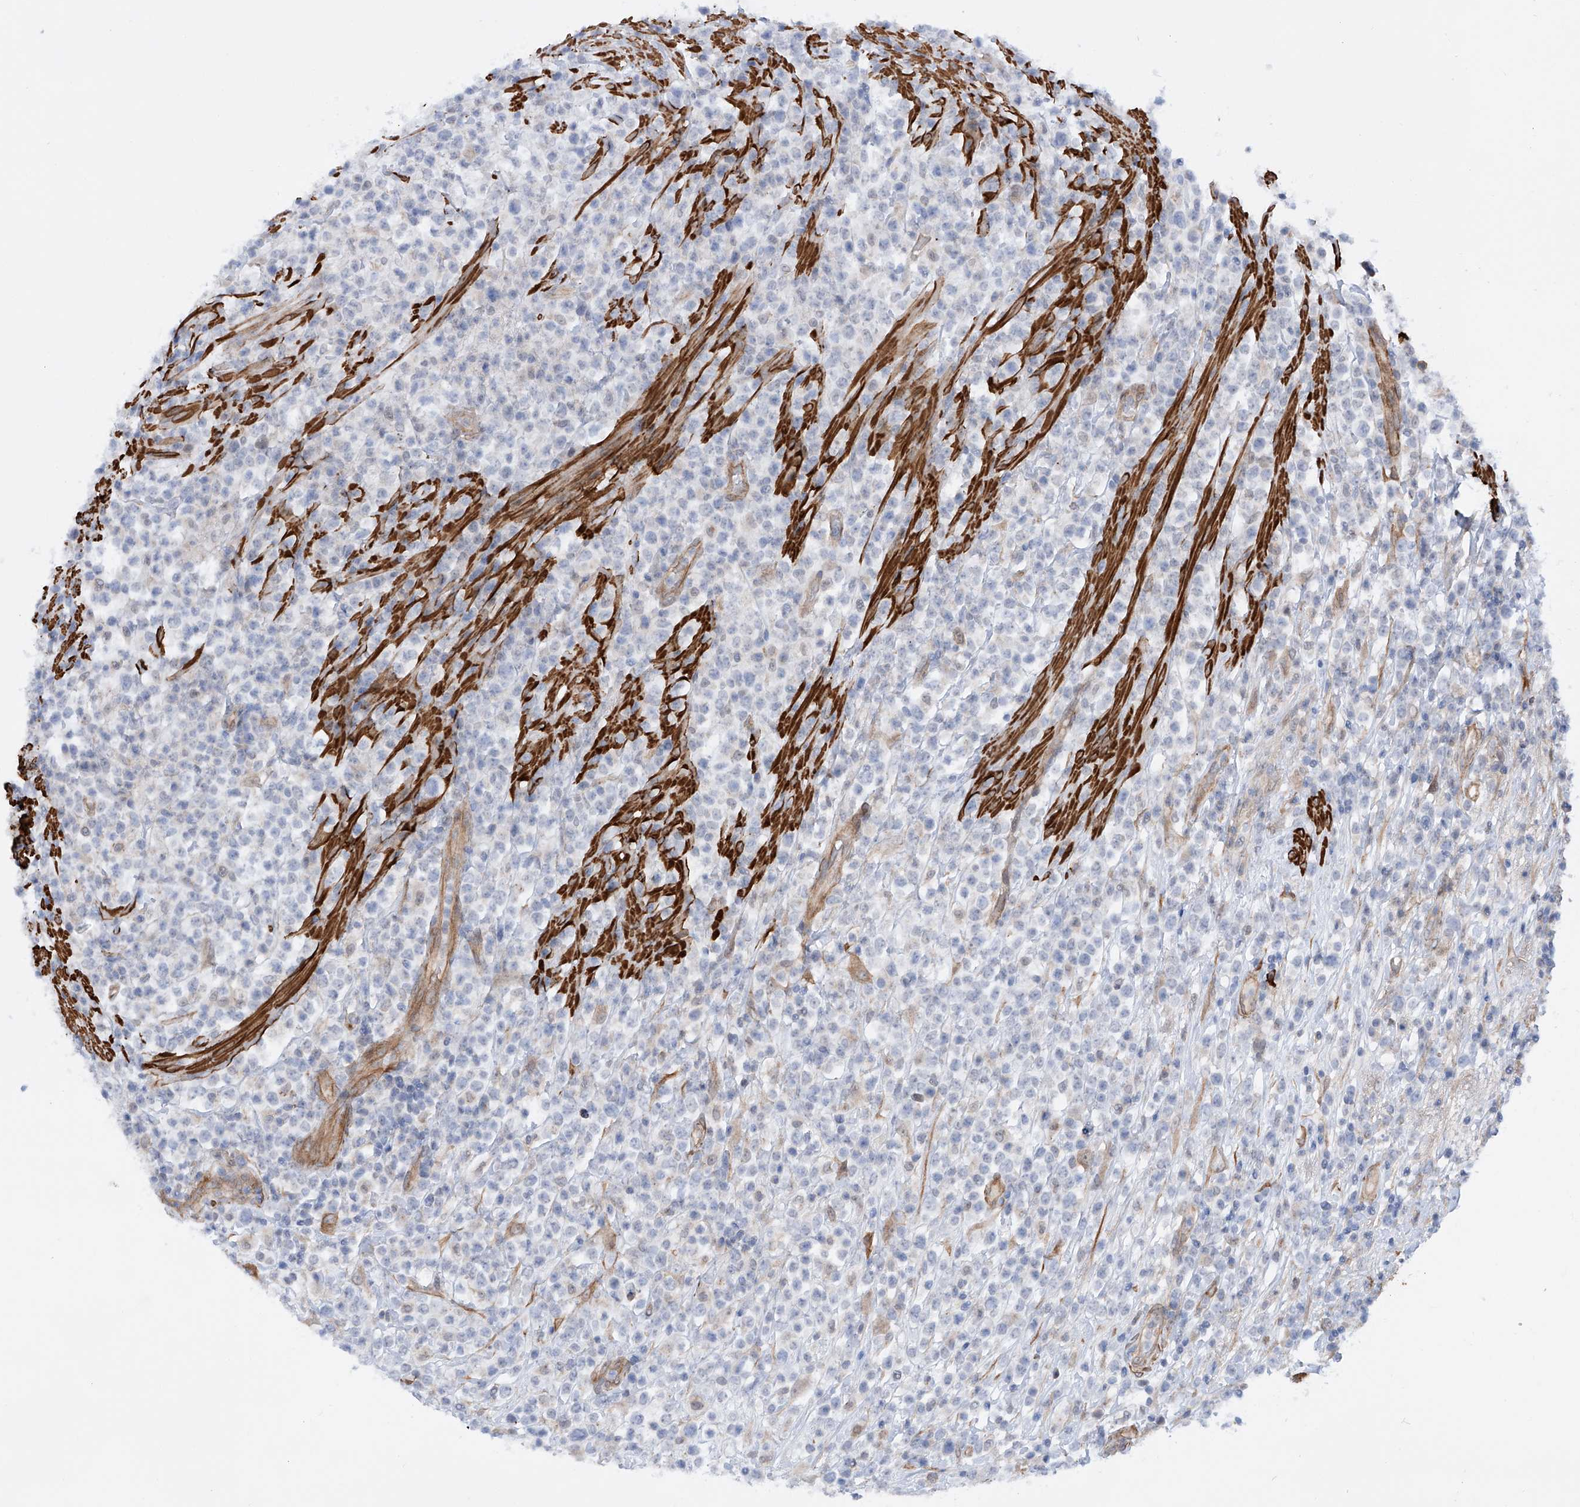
{"staining": {"intensity": "negative", "quantity": "none", "location": "none"}, "tissue": "lymphoma", "cell_type": "Tumor cells", "image_type": "cancer", "snomed": [{"axis": "morphology", "description": "Malignant lymphoma, non-Hodgkin's type, High grade"}, {"axis": "topography", "description": "Colon"}], "caption": "Immunohistochemical staining of human lymphoma demonstrates no significant expression in tumor cells.", "gene": "ZNF490", "patient": {"sex": "female", "age": 53}}